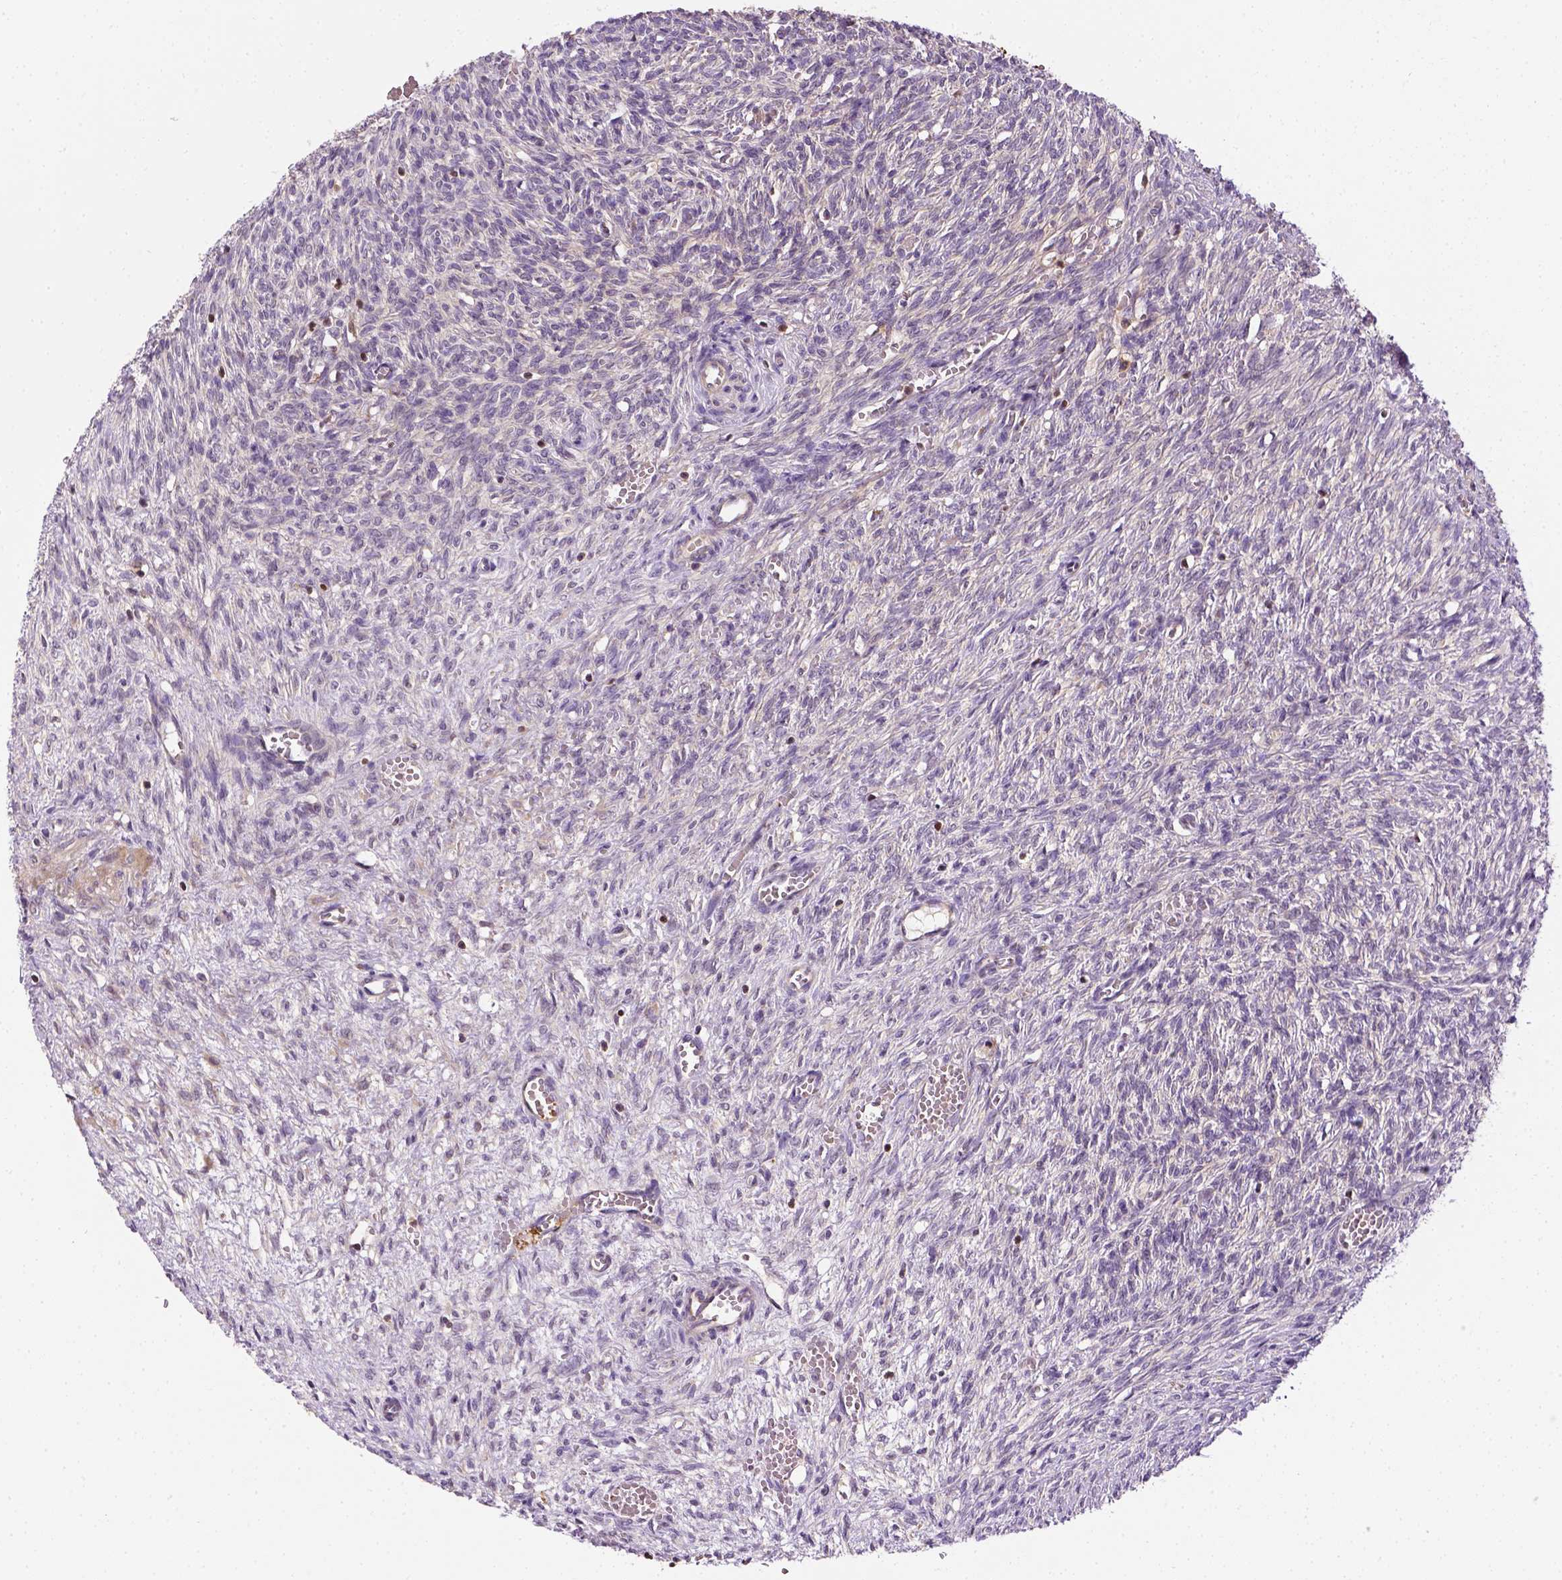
{"staining": {"intensity": "moderate", "quantity": "<25%", "location": "cytoplasmic/membranous"}, "tissue": "ovary", "cell_type": "Follicle cells", "image_type": "normal", "snomed": [{"axis": "morphology", "description": "Normal tissue, NOS"}, {"axis": "topography", "description": "Ovary"}], "caption": "Protein analysis of benign ovary displays moderate cytoplasmic/membranous expression in about <25% of follicle cells. (IHC, brightfield microscopy, high magnification).", "gene": "MATK", "patient": {"sex": "female", "age": 46}}